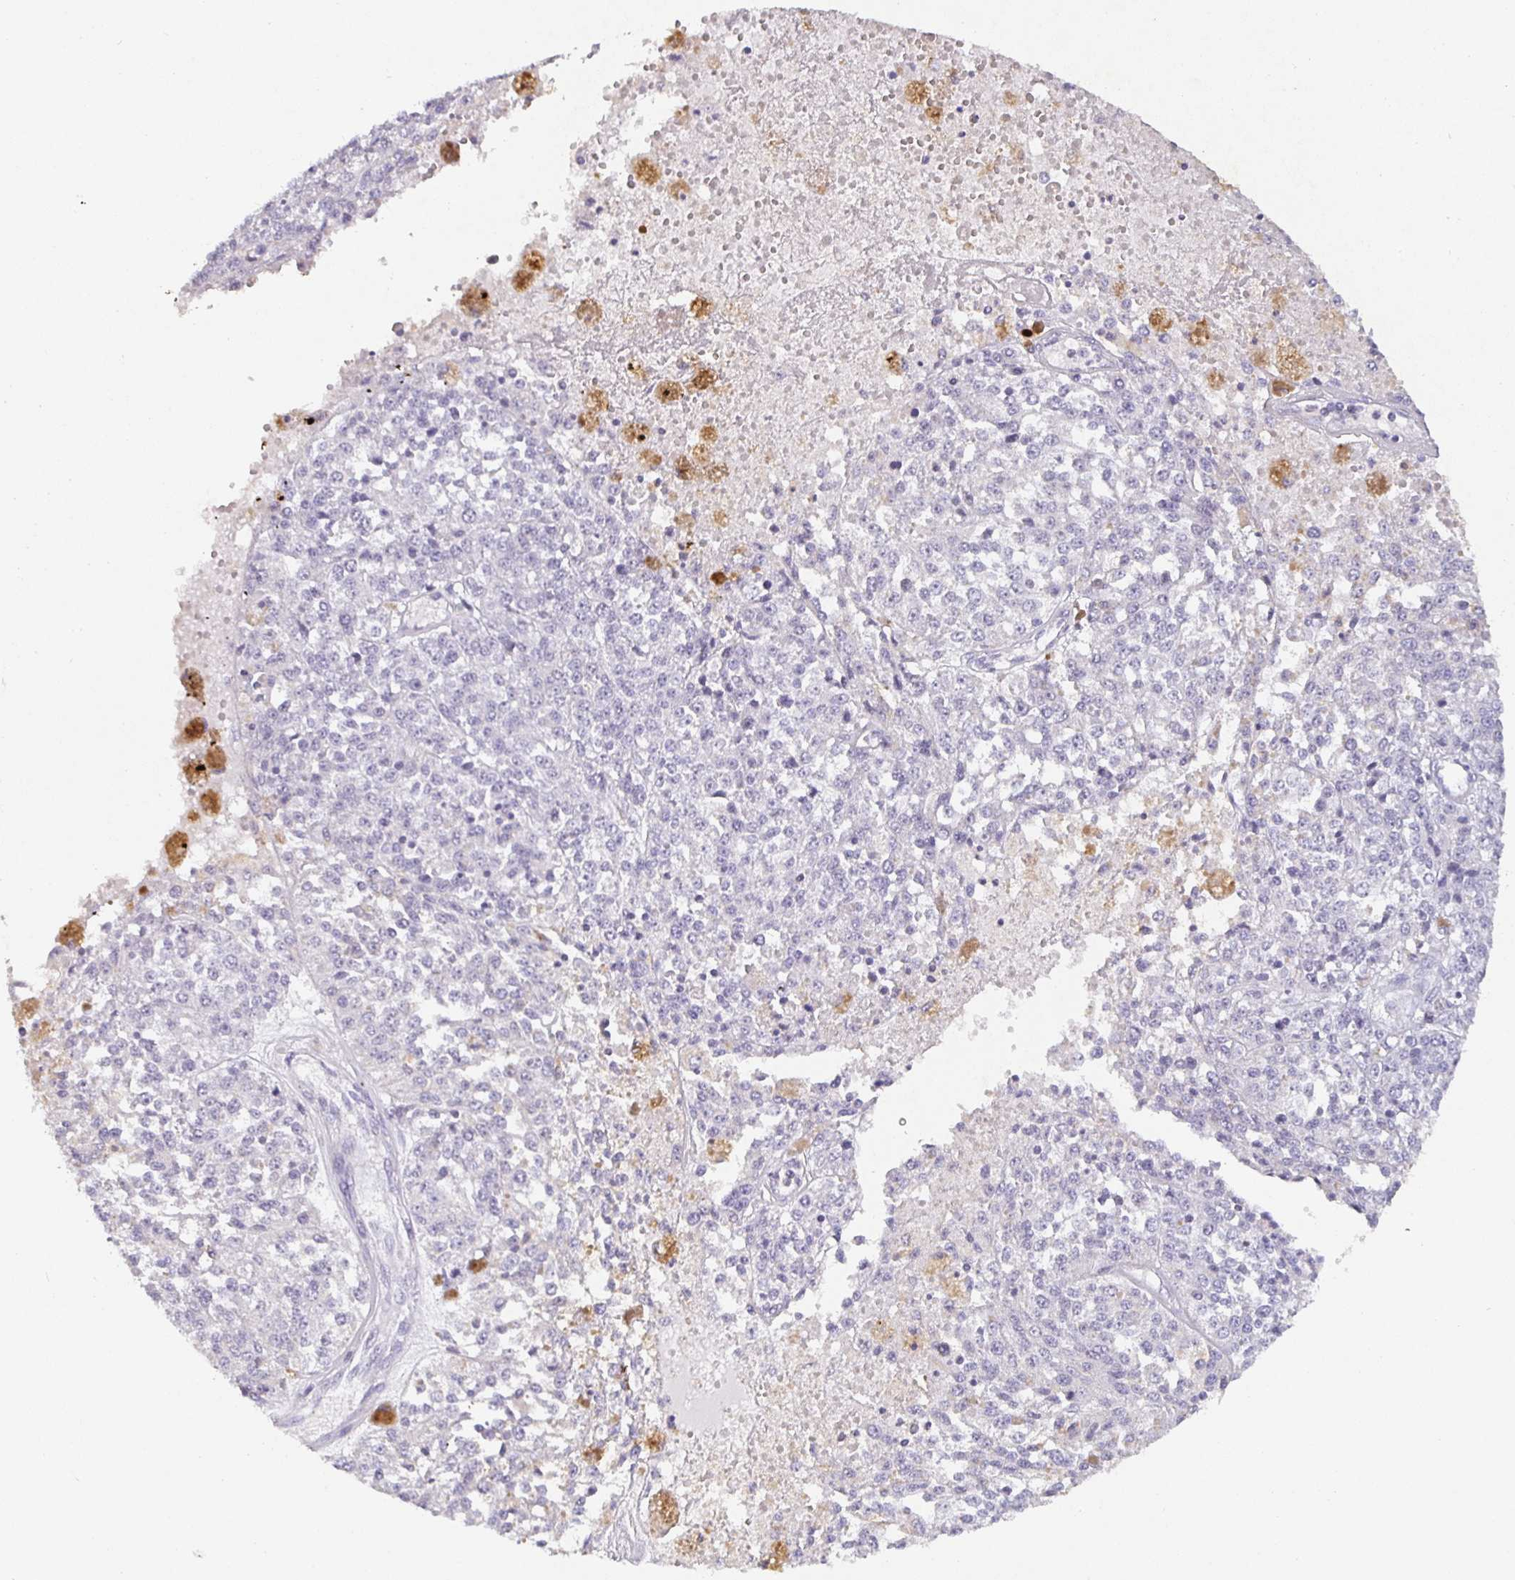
{"staining": {"intensity": "negative", "quantity": "none", "location": "none"}, "tissue": "melanoma", "cell_type": "Tumor cells", "image_type": "cancer", "snomed": [{"axis": "morphology", "description": "Malignant melanoma, Metastatic site"}, {"axis": "topography", "description": "Lymph node"}], "caption": "Tumor cells show no significant protein positivity in melanoma. (DAB immunohistochemistry (IHC), high magnification).", "gene": "SATB1", "patient": {"sex": "female", "age": 64}}